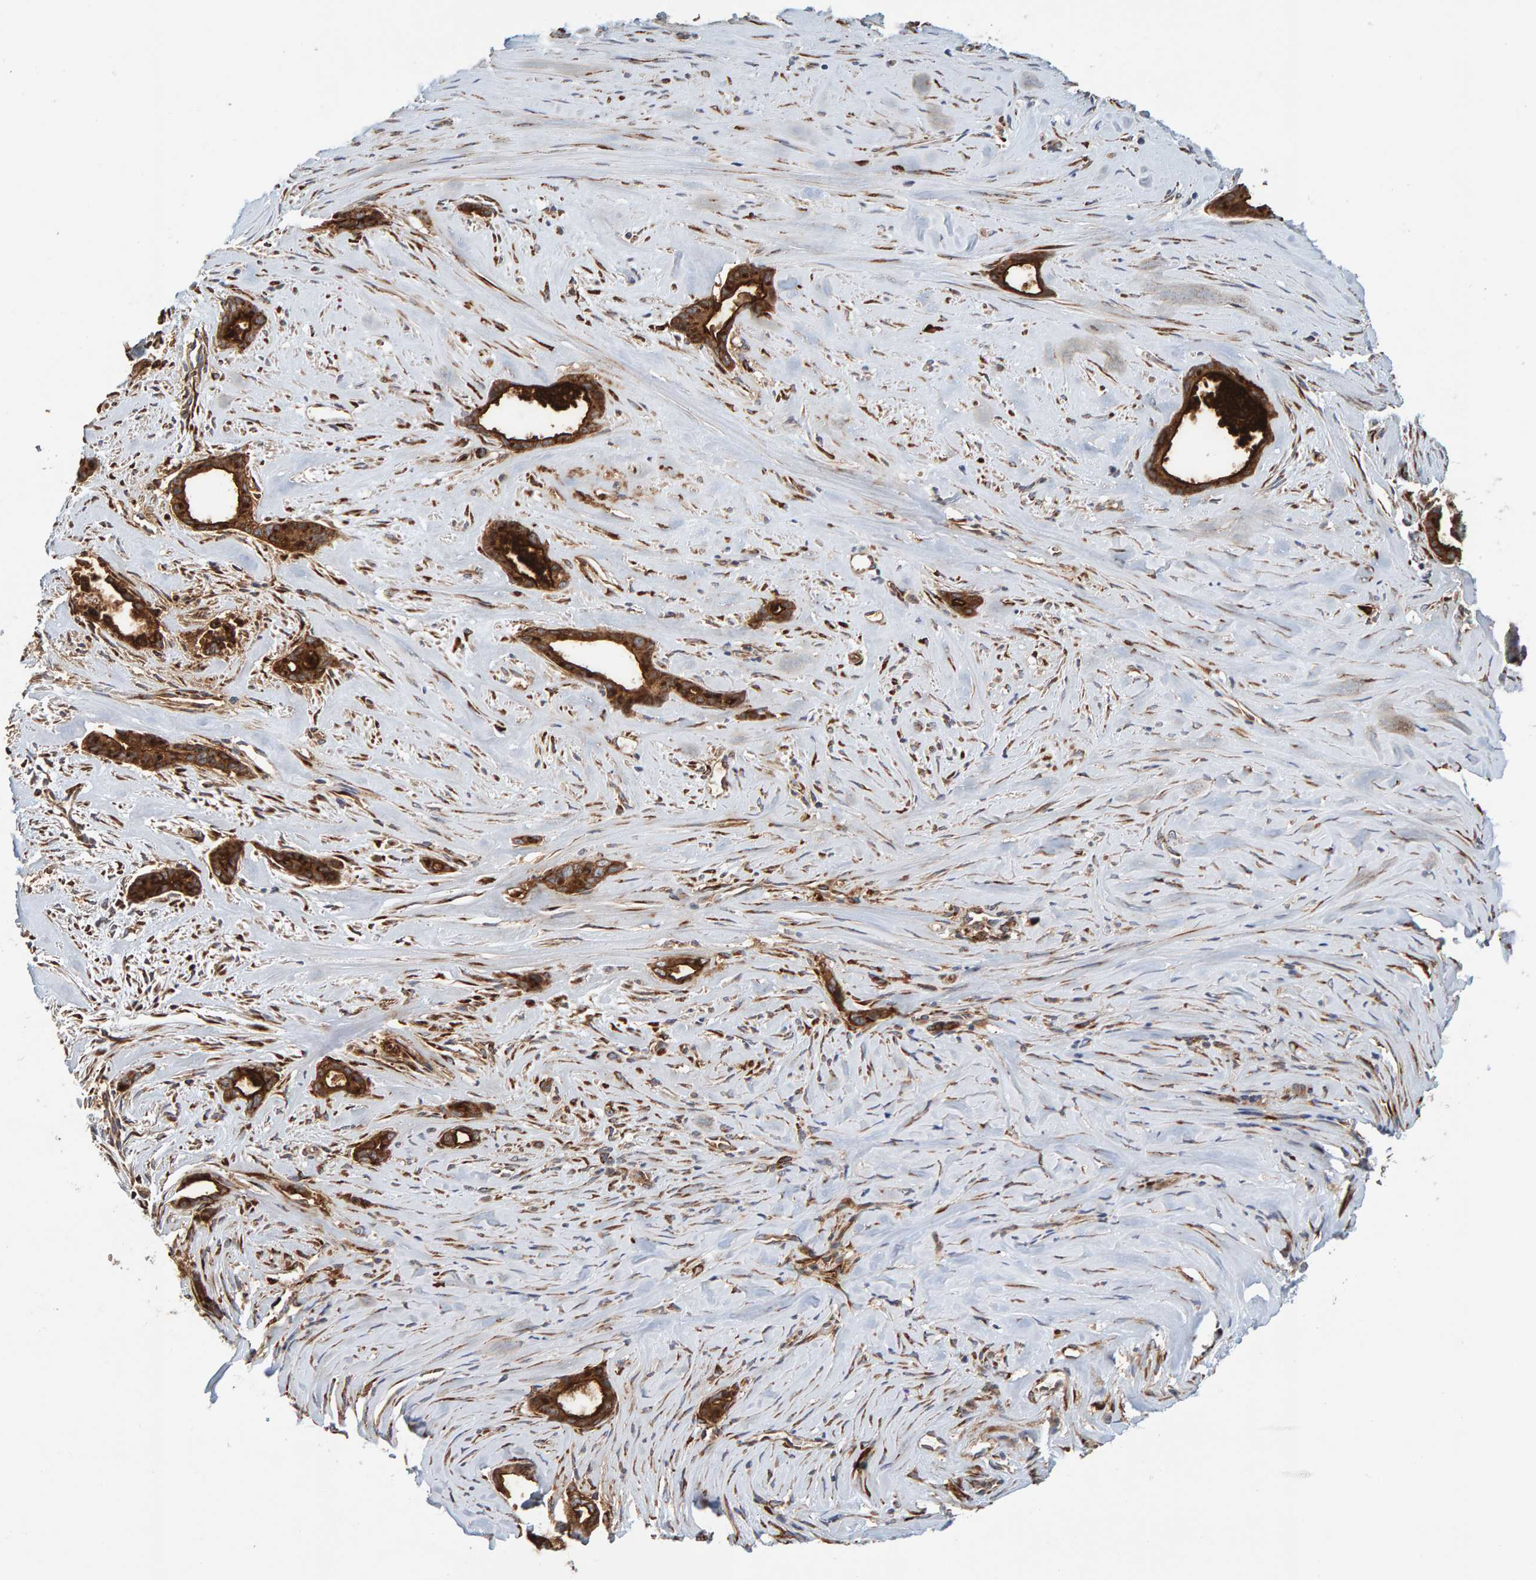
{"staining": {"intensity": "strong", "quantity": ">75%", "location": "cytoplasmic/membranous"}, "tissue": "liver cancer", "cell_type": "Tumor cells", "image_type": "cancer", "snomed": [{"axis": "morphology", "description": "Cholangiocarcinoma"}, {"axis": "topography", "description": "Liver"}], "caption": "A photomicrograph of human cholangiocarcinoma (liver) stained for a protein exhibits strong cytoplasmic/membranous brown staining in tumor cells. The staining was performed using DAB (3,3'-diaminobenzidine), with brown indicating positive protein expression. Nuclei are stained blue with hematoxylin.", "gene": "BAIAP2", "patient": {"sex": "female", "age": 55}}